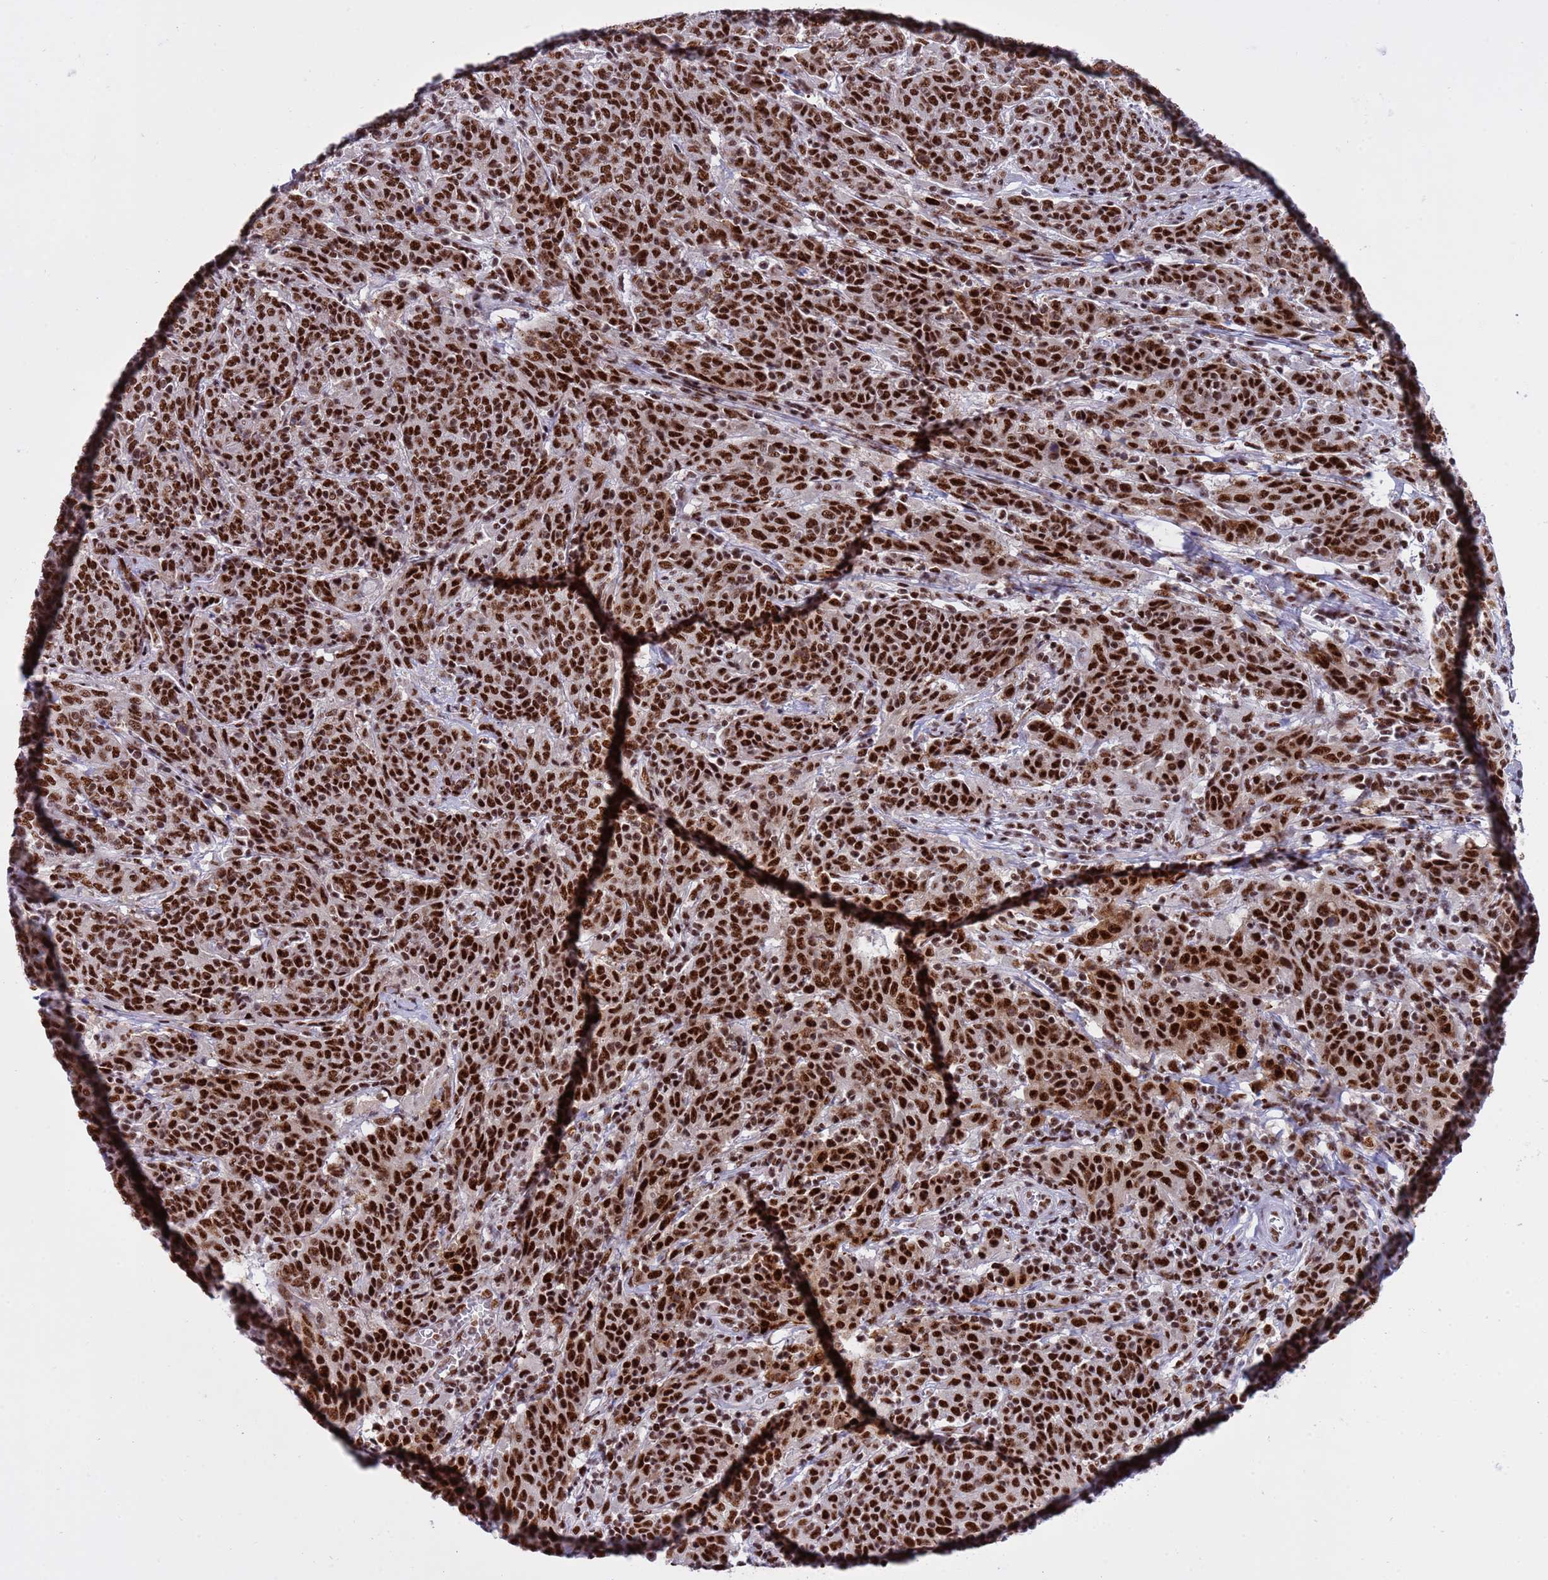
{"staining": {"intensity": "strong", "quantity": ">75%", "location": "nuclear"}, "tissue": "cervical cancer", "cell_type": "Tumor cells", "image_type": "cancer", "snomed": [{"axis": "morphology", "description": "Squamous cell carcinoma, NOS"}, {"axis": "topography", "description": "Cervix"}], "caption": "This micrograph shows IHC staining of human cervical squamous cell carcinoma, with high strong nuclear expression in about >75% of tumor cells.", "gene": "THOC2", "patient": {"sex": "female", "age": 67}}